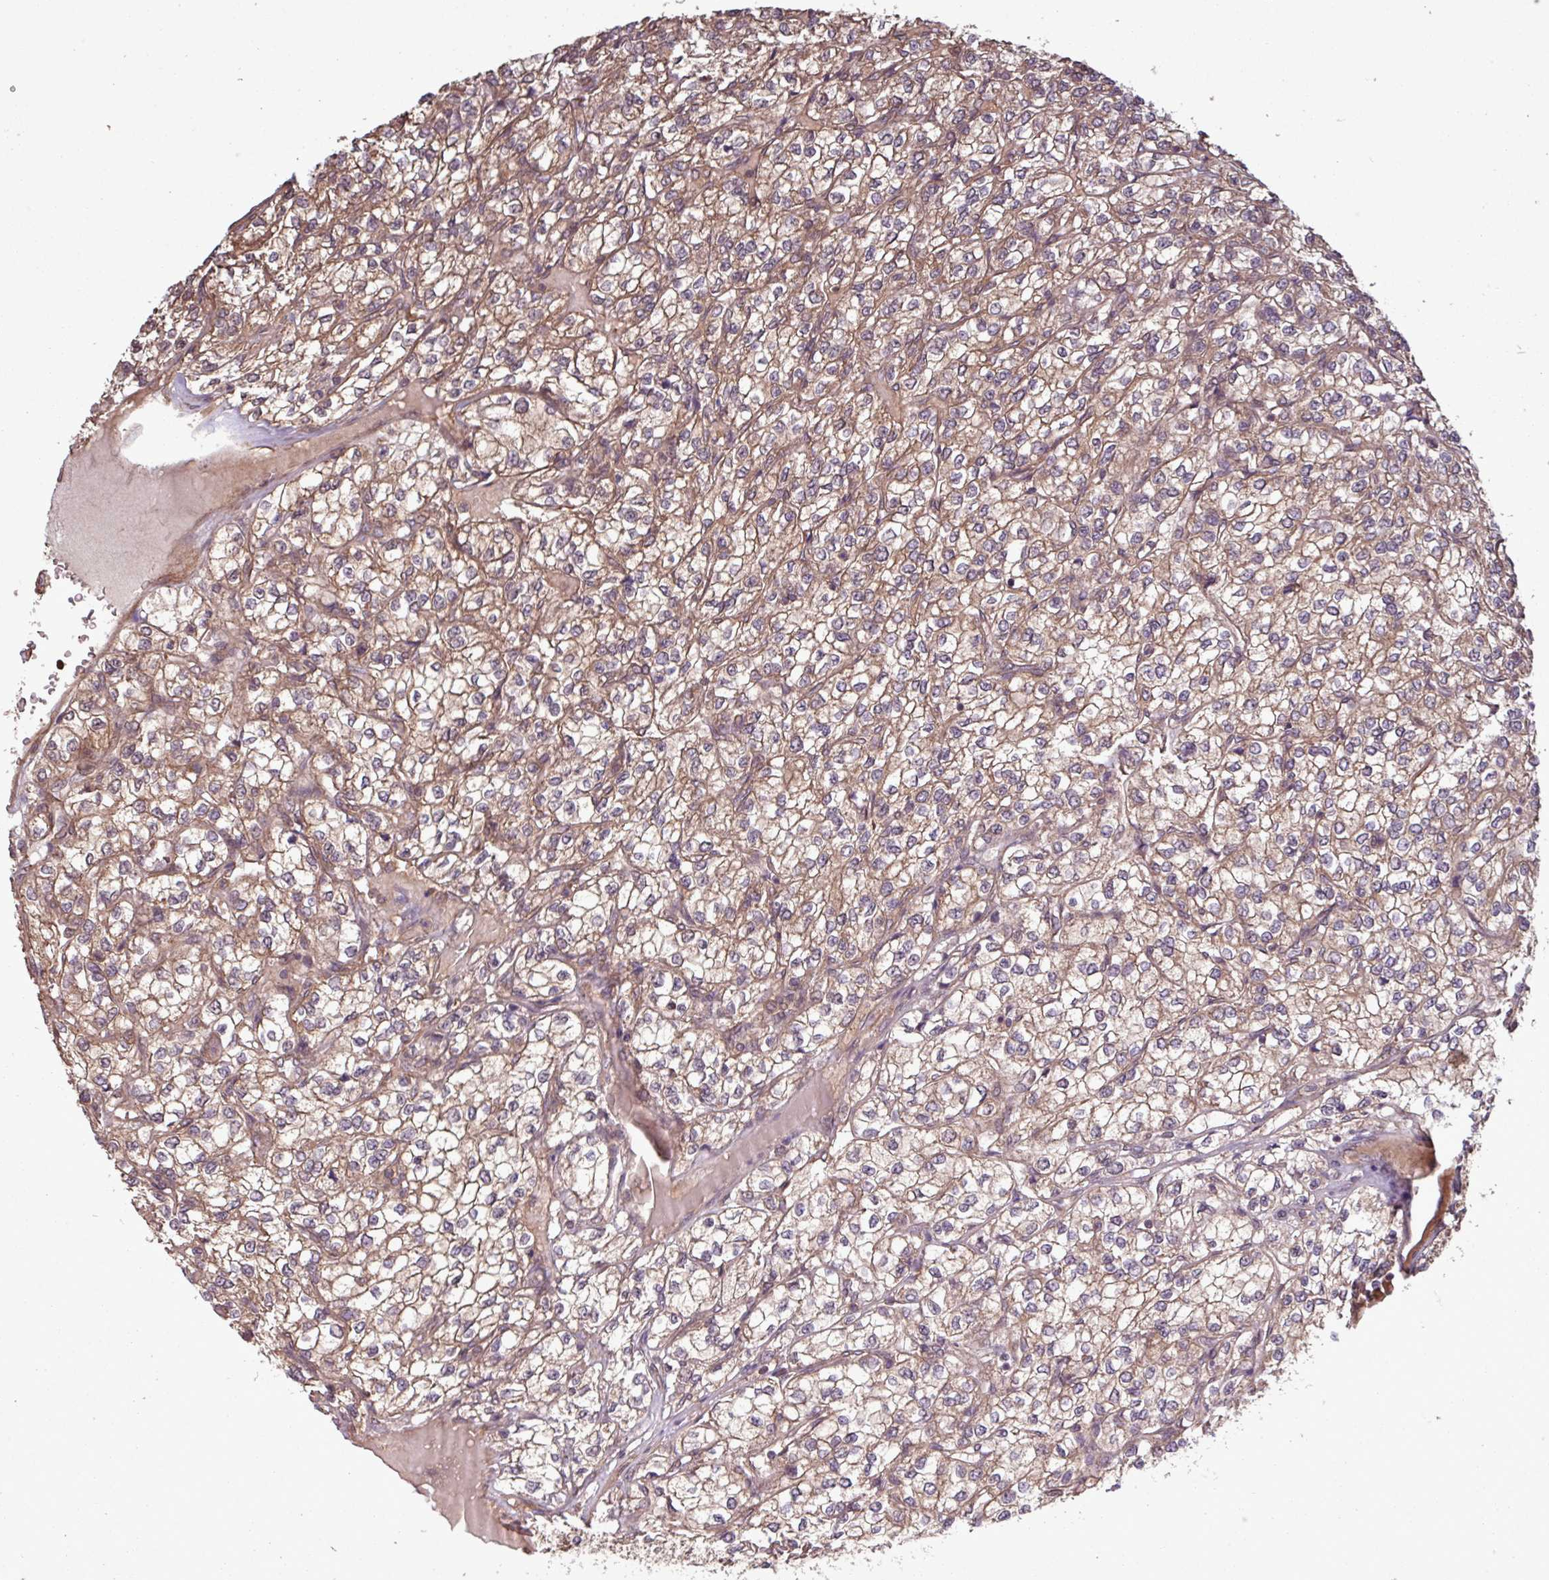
{"staining": {"intensity": "moderate", "quantity": ">75%", "location": "cytoplasmic/membranous"}, "tissue": "renal cancer", "cell_type": "Tumor cells", "image_type": "cancer", "snomed": [{"axis": "morphology", "description": "Adenocarcinoma, NOS"}, {"axis": "topography", "description": "Kidney"}], "caption": "This micrograph displays adenocarcinoma (renal) stained with IHC to label a protein in brown. The cytoplasmic/membranous of tumor cells show moderate positivity for the protein. Nuclei are counter-stained blue.", "gene": "TRABD2A", "patient": {"sex": "male", "age": 80}}